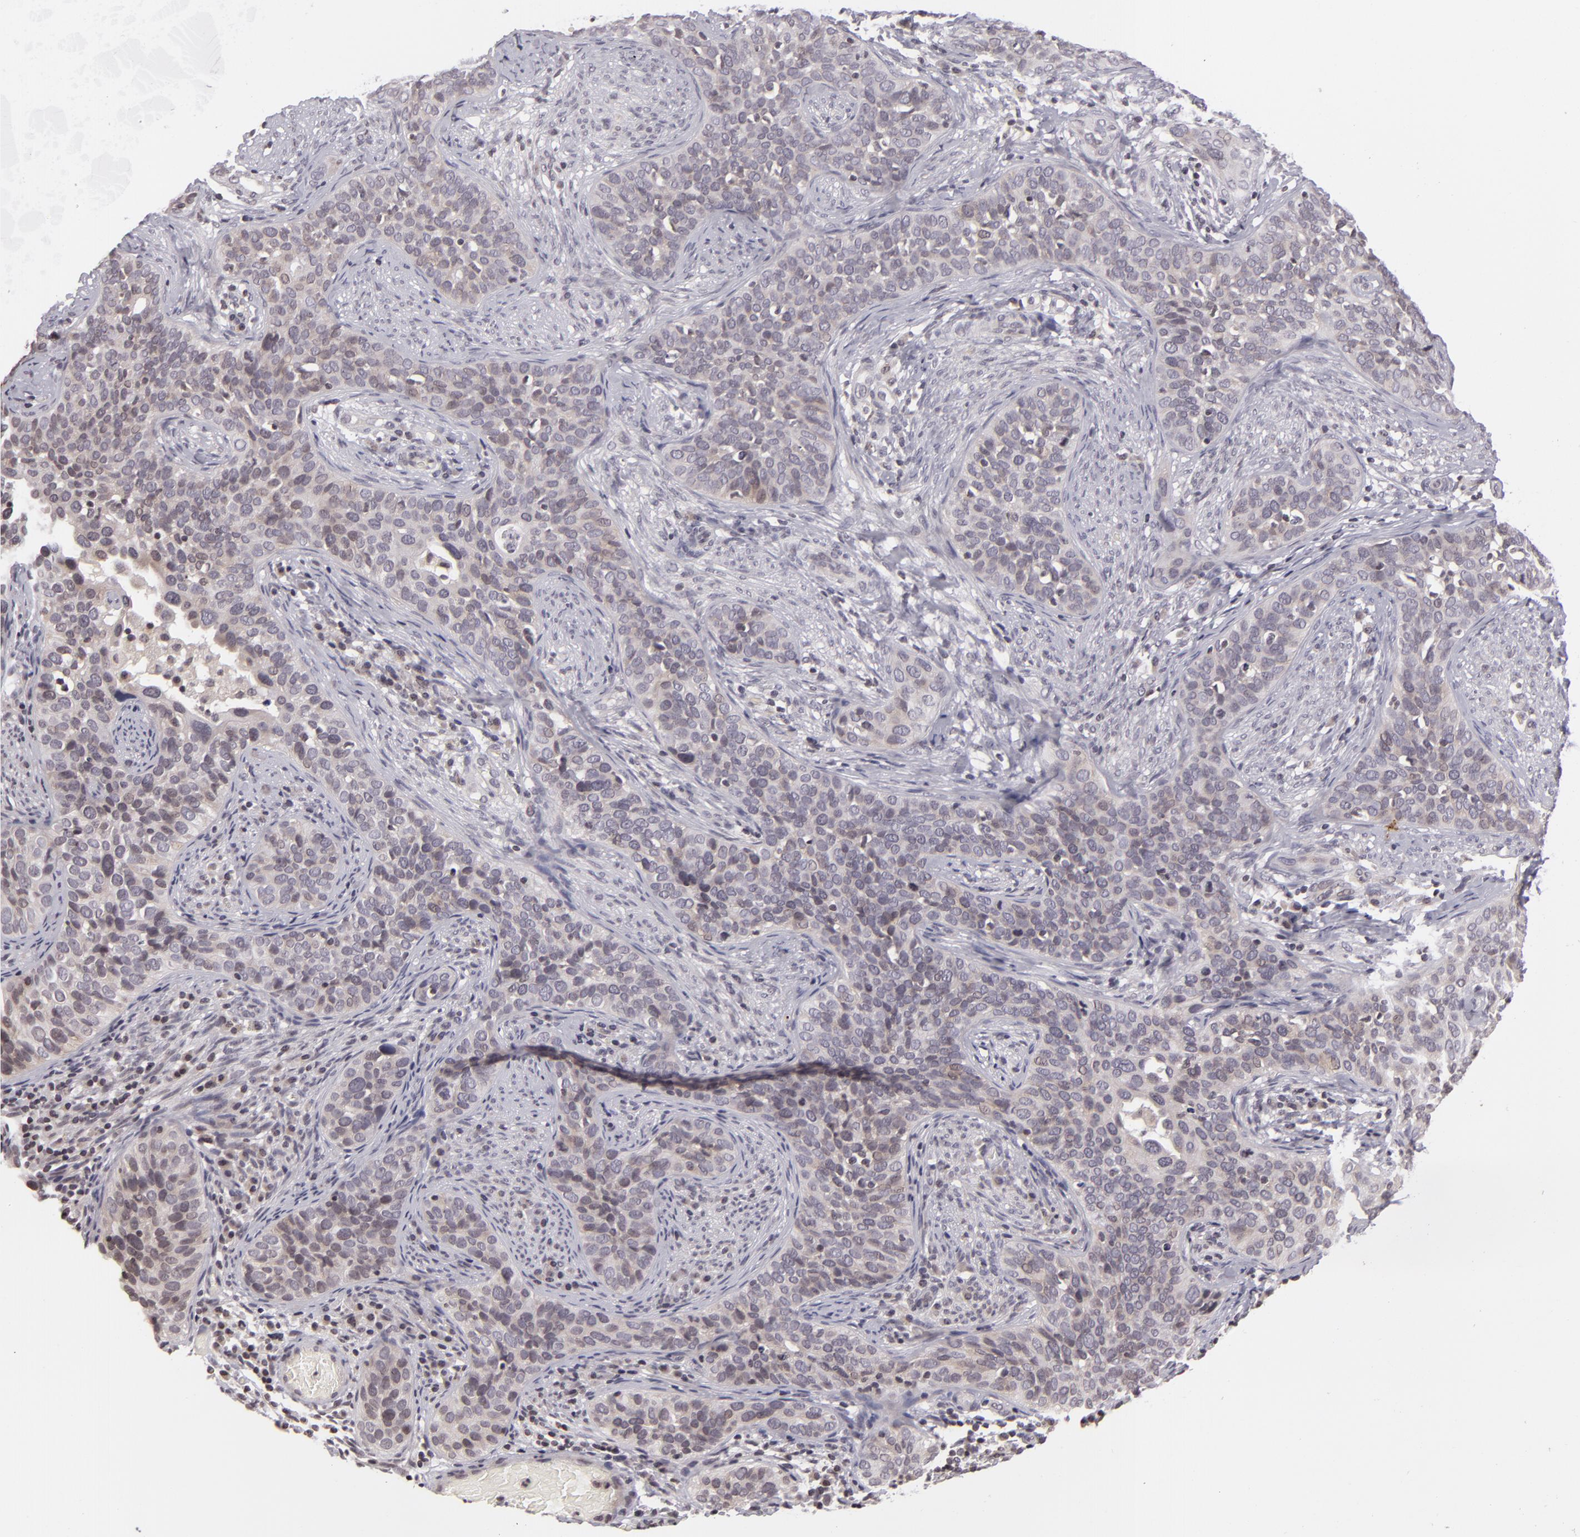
{"staining": {"intensity": "negative", "quantity": "none", "location": "none"}, "tissue": "cervical cancer", "cell_type": "Tumor cells", "image_type": "cancer", "snomed": [{"axis": "morphology", "description": "Squamous cell carcinoma, NOS"}, {"axis": "topography", "description": "Cervix"}], "caption": "Immunohistochemical staining of squamous cell carcinoma (cervical) shows no significant expression in tumor cells. (Stains: DAB IHC with hematoxylin counter stain, Microscopy: brightfield microscopy at high magnification).", "gene": "AKAP6", "patient": {"sex": "female", "age": 31}}